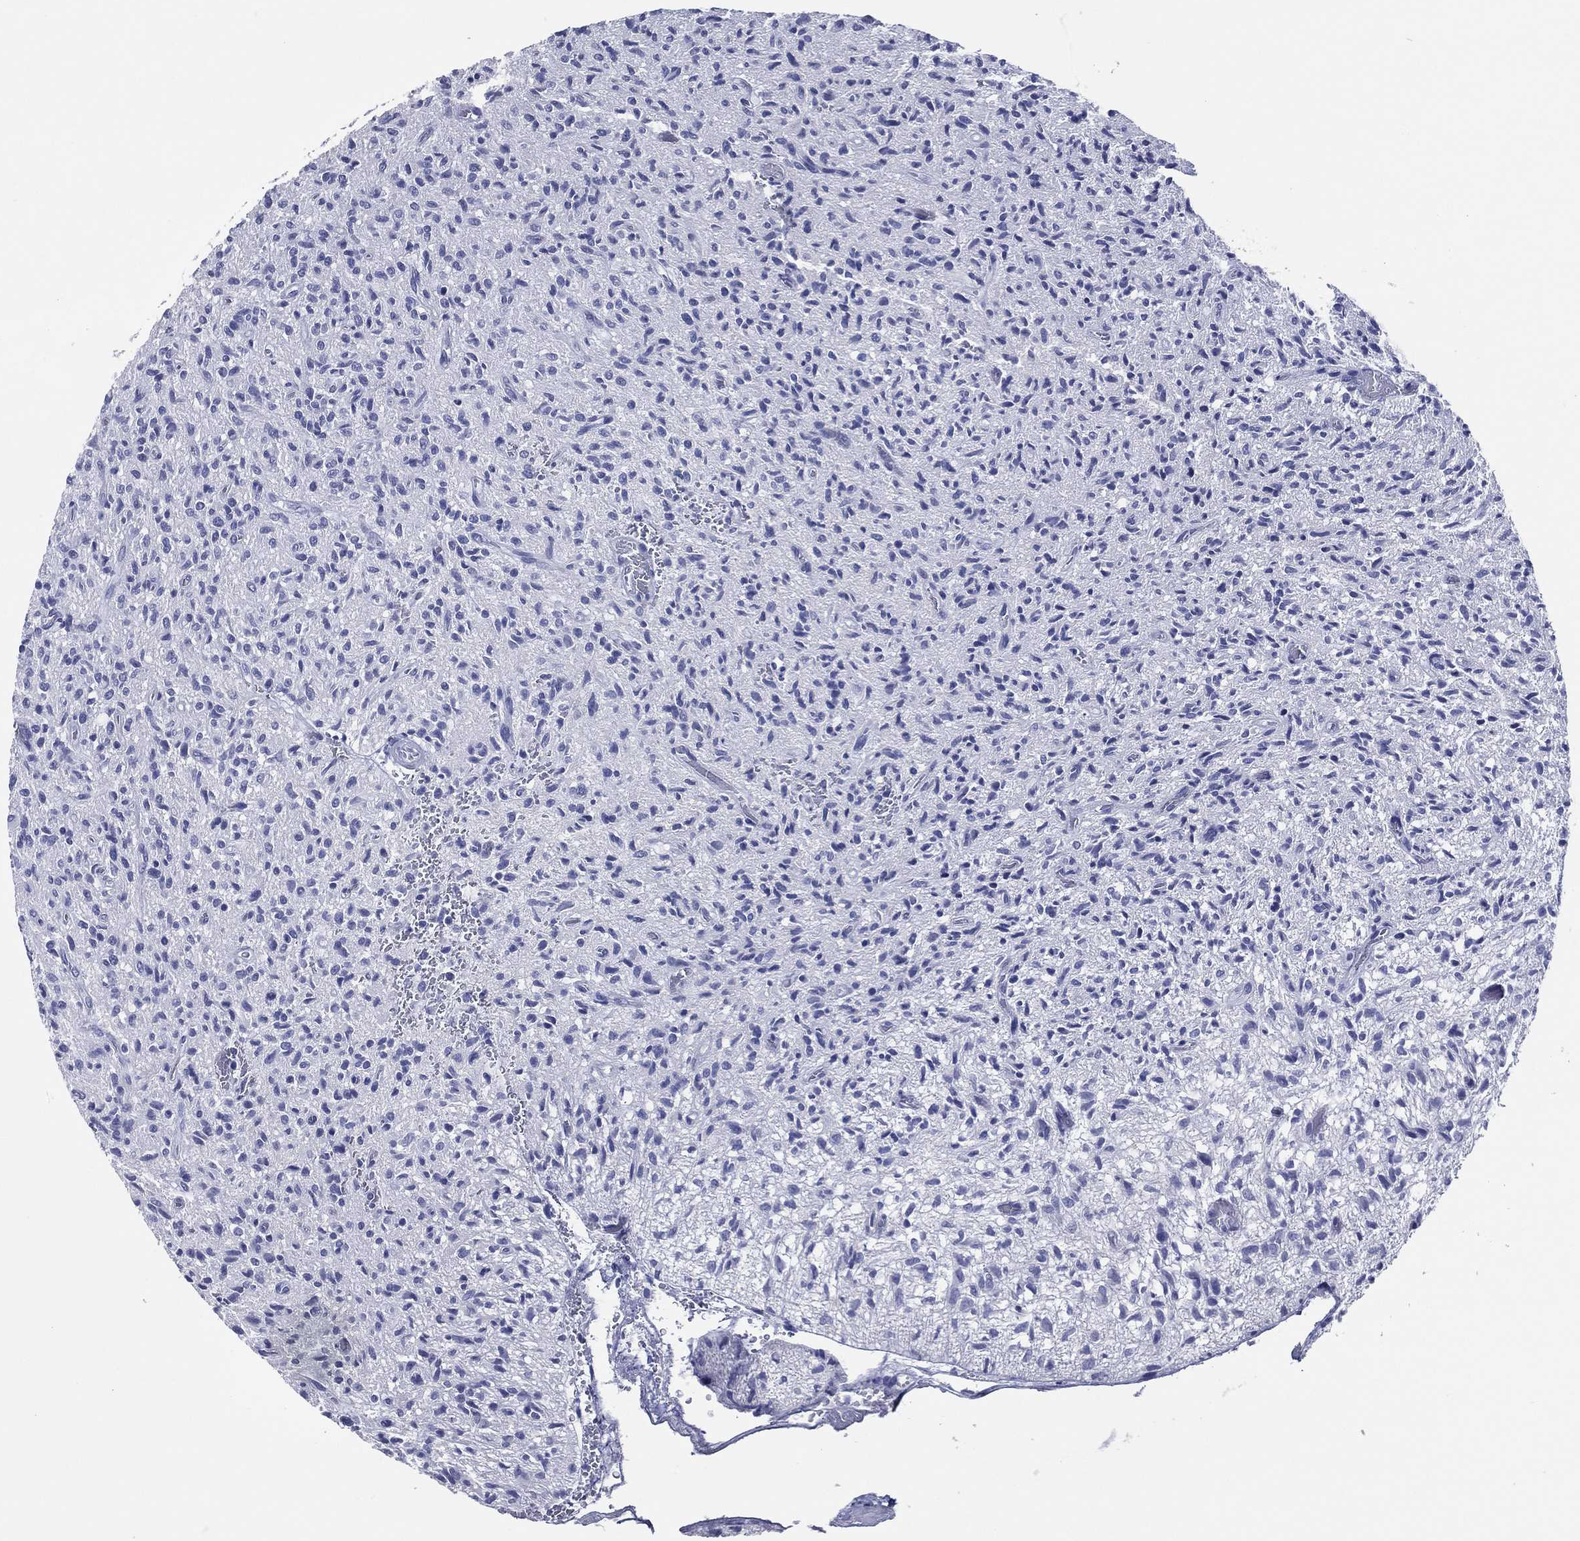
{"staining": {"intensity": "negative", "quantity": "none", "location": "none"}, "tissue": "glioma", "cell_type": "Tumor cells", "image_type": "cancer", "snomed": [{"axis": "morphology", "description": "Glioma, malignant, High grade"}, {"axis": "topography", "description": "Brain"}], "caption": "Immunohistochemical staining of glioma exhibits no significant expression in tumor cells.", "gene": "TFAP2A", "patient": {"sex": "male", "age": 64}}